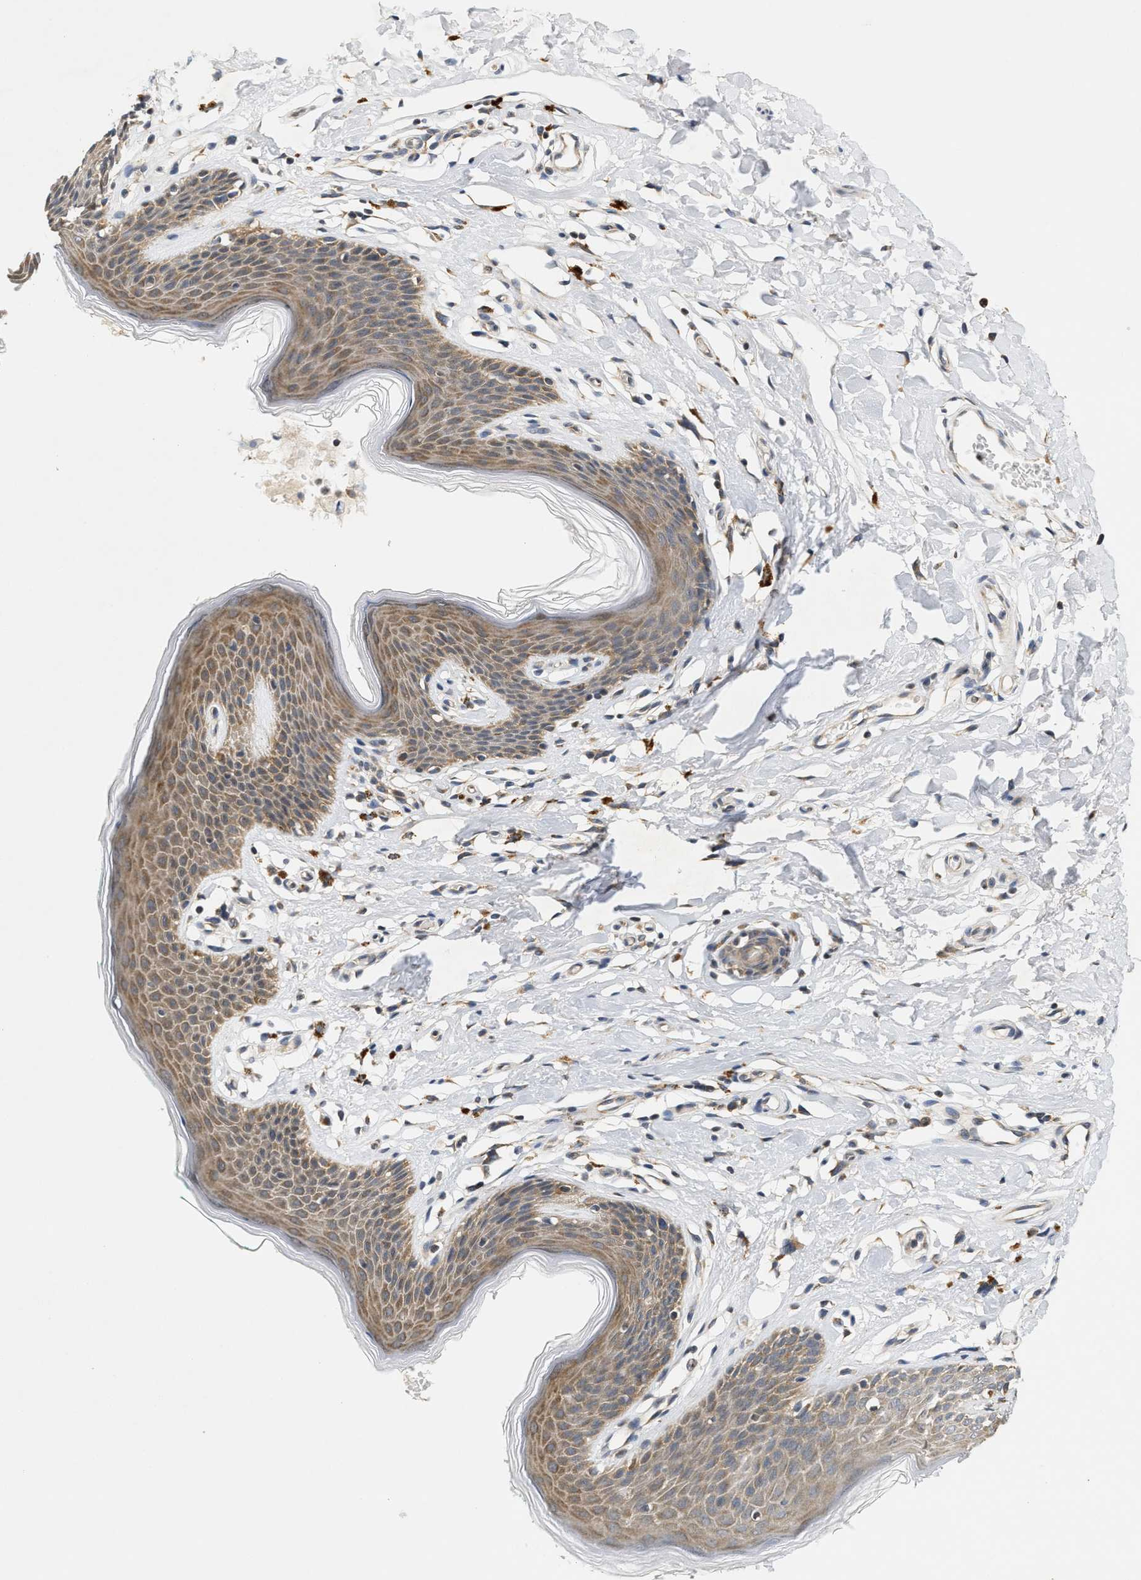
{"staining": {"intensity": "moderate", "quantity": ">75%", "location": "cytoplasmic/membranous"}, "tissue": "skin", "cell_type": "Epidermal cells", "image_type": "normal", "snomed": [{"axis": "morphology", "description": "Normal tissue, NOS"}, {"axis": "topography", "description": "Vulva"}], "caption": "Protein staining by immunohistochemistry demonstrates moderate cytoplasmic/membranous positivity in about >75% of epidermal cells in normal skin.", "gene": "GIGYF1", "patient": {"sex": "female", "age": 66}}